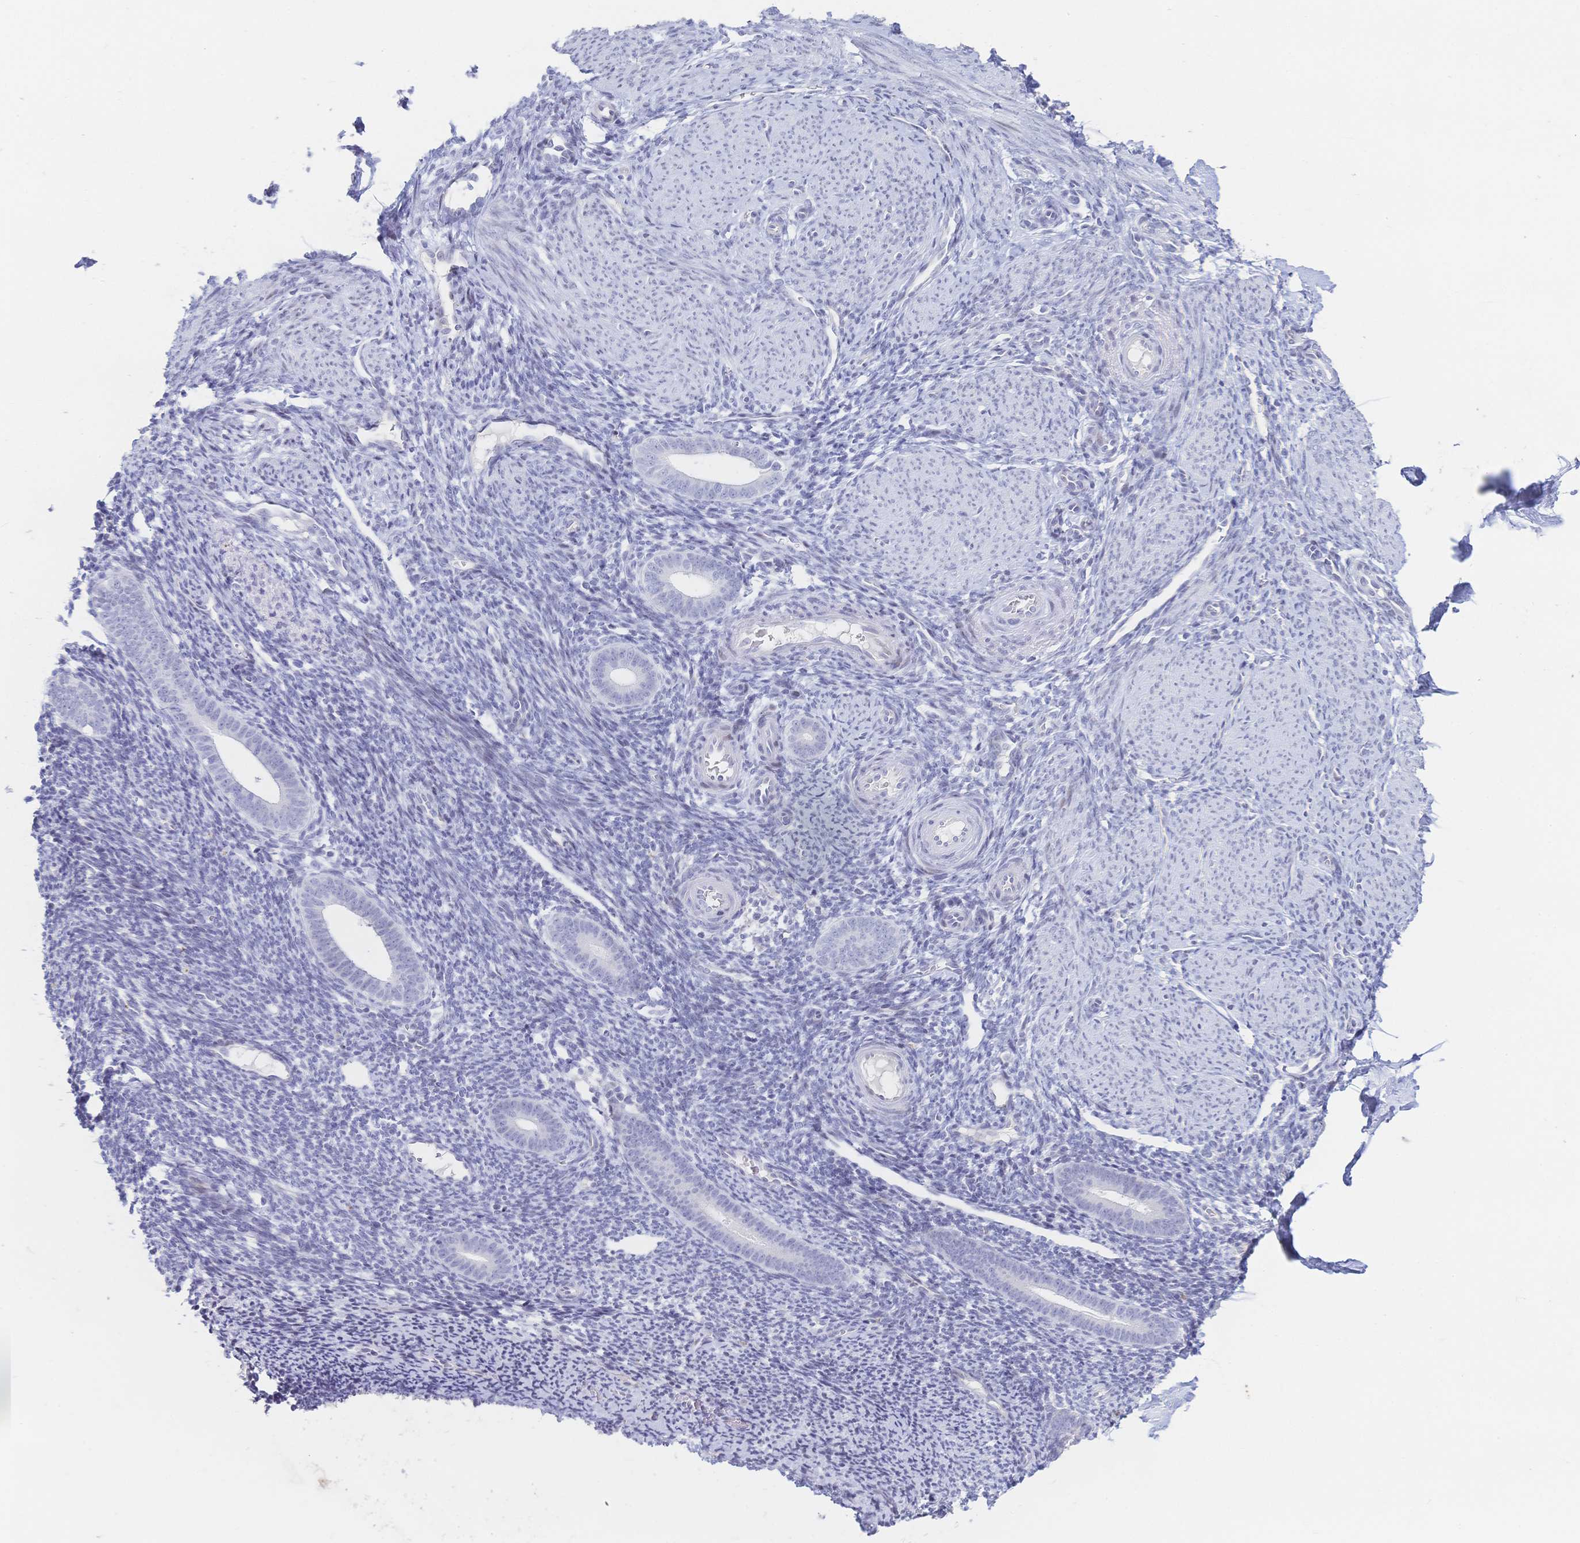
{"staining": {"intensity": "negative", "quantity": "none", "location": "none"}, "tissue": "endometrium", "cell_type": "Cells in endometrial stroma", "image_type": "normal", "snomed": [{"axis": "morphology", "description": "Normal tissue, NOS"}, {"axis": "topography", "description": "Endometrium"}], "caption": "This is an immunohistochemistry histopathology image of benign human endometrium. There is no positivity in cells in endometrial stroma.", "gene": "CR2", "patient": {"sex": "female", "age": 39}}